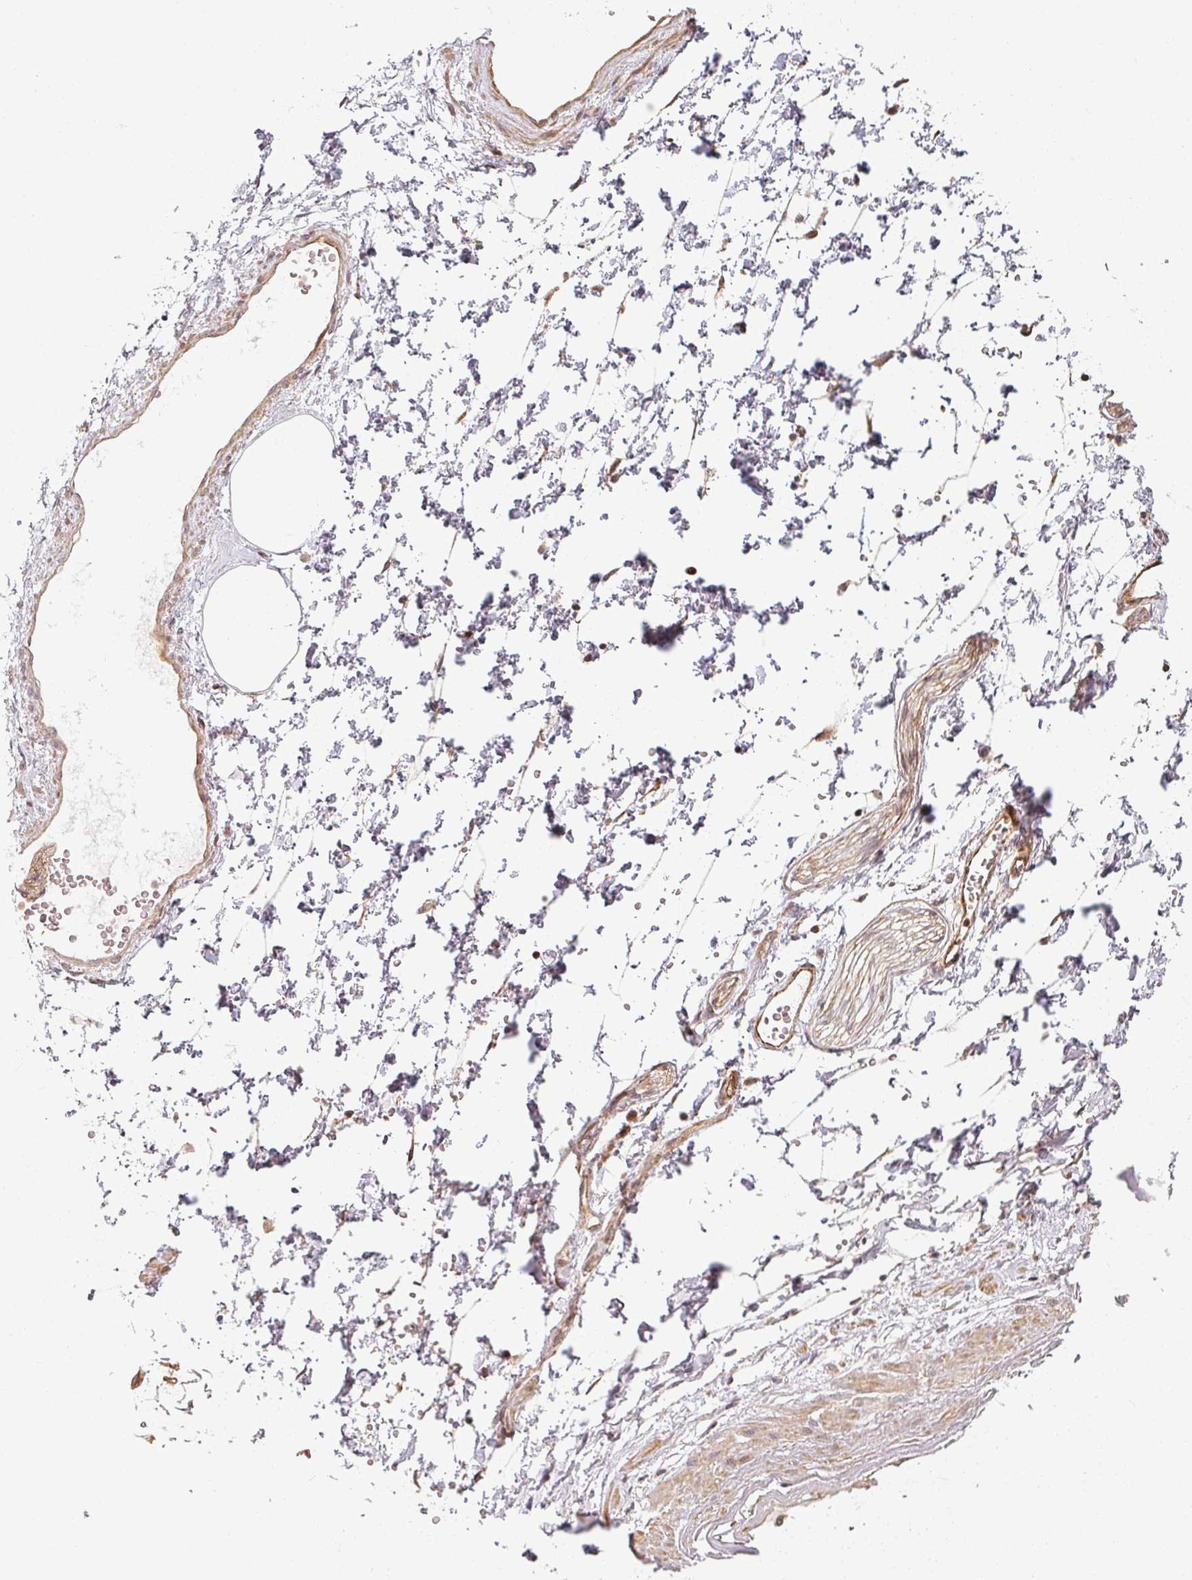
{"staining": {"intensity": "moderate", "quantity": "25%-75%", "location": "cytoplasmic/membranous"}, "tissue": "adipose tissue", "cell_type": "Adipocytes", "image_type": "normal", "snomed": [{"axis": "morphology", "description": "Normal tissue, NOS"}, {"axis": "topography", "description": "Prostate"}, {"axis": "topography", "description": "Peripheral nerve tissue"}], "caption": "The micrograph displays a brown stain indicating the presence of a protein in the cytoplasmic/membranous of adipocytes in adipose tissue. Nuclei are stained in blue.", "gene": "MED19", "patient": {"sex": "male", "age": 55}}